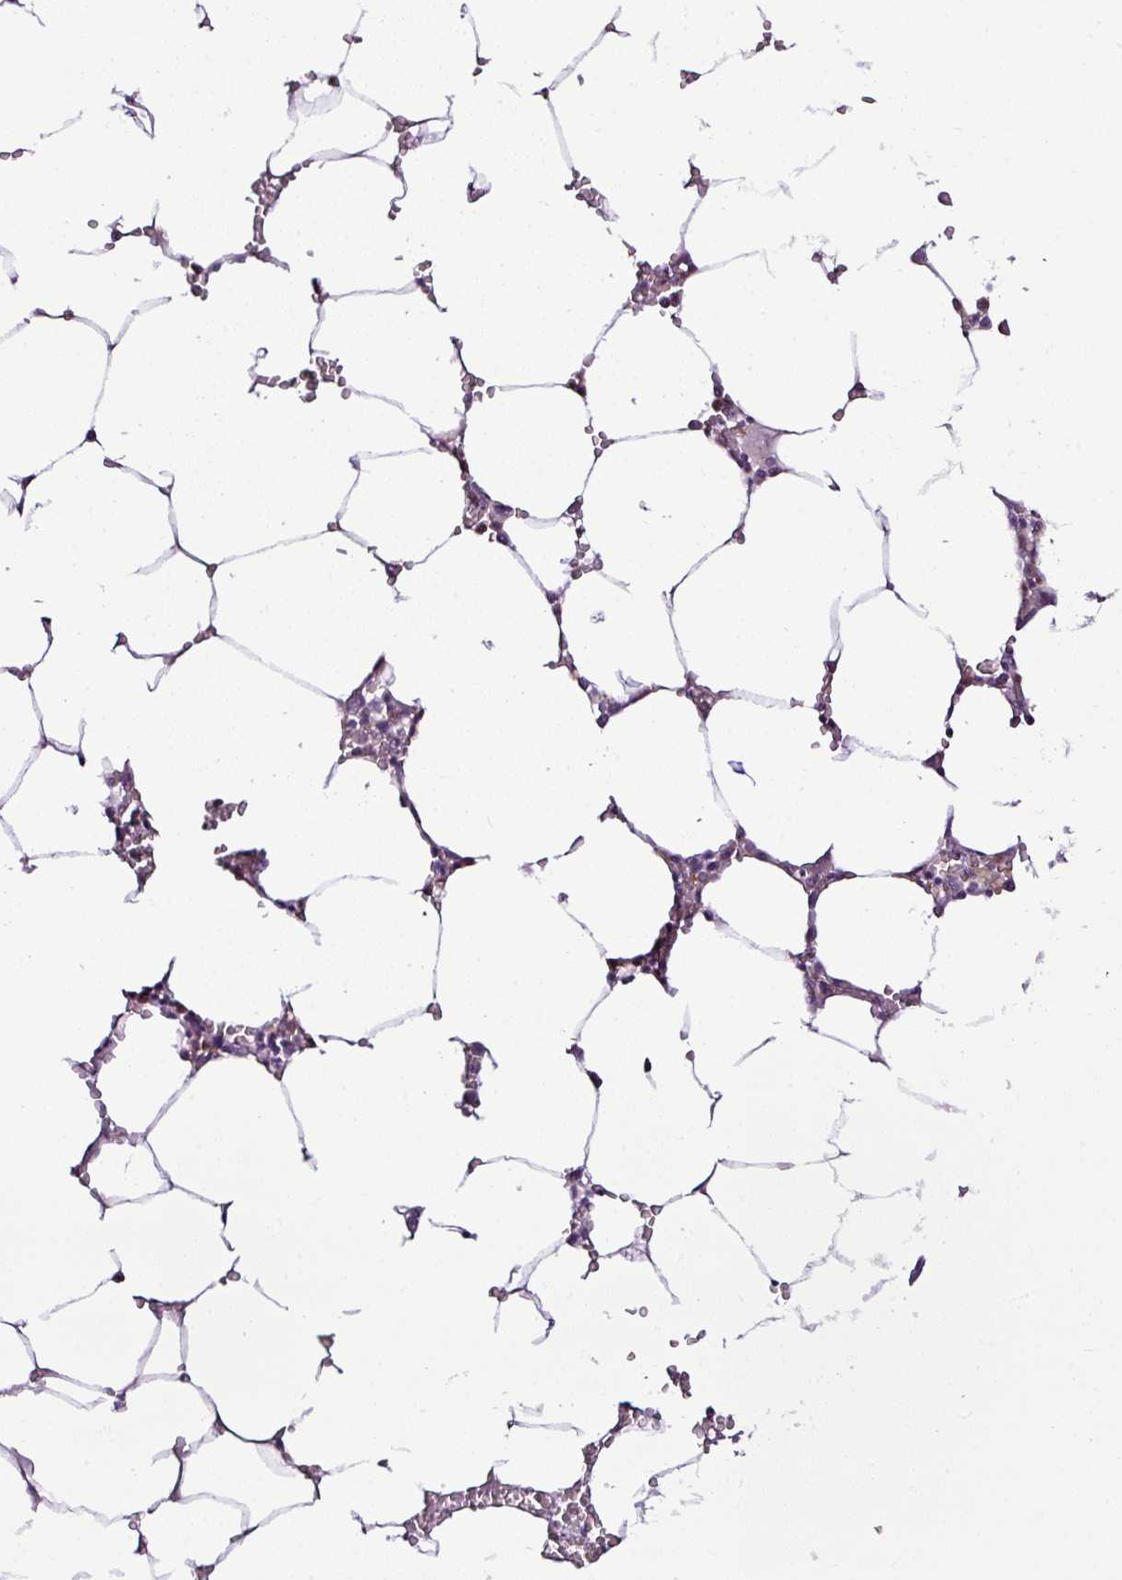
{"staining": {"intensity": "negative", "quantity": "none", "location": "none"}, "tissue": "bone marrow", "cell_type": "Hematopoietic cells", "image_type": "normal", "snomed": [{"axis": "morphology", "description": "Normal tissue, NOS"}, {"axis": "topography", "description": "Bone marrow"}], "caption": "Immunohistochemical staining of normal human bone marrow shows no significant expression in hematopoietic cells.", "gene": "ESR1", "patient": {"sex": "male", "age": 70}}